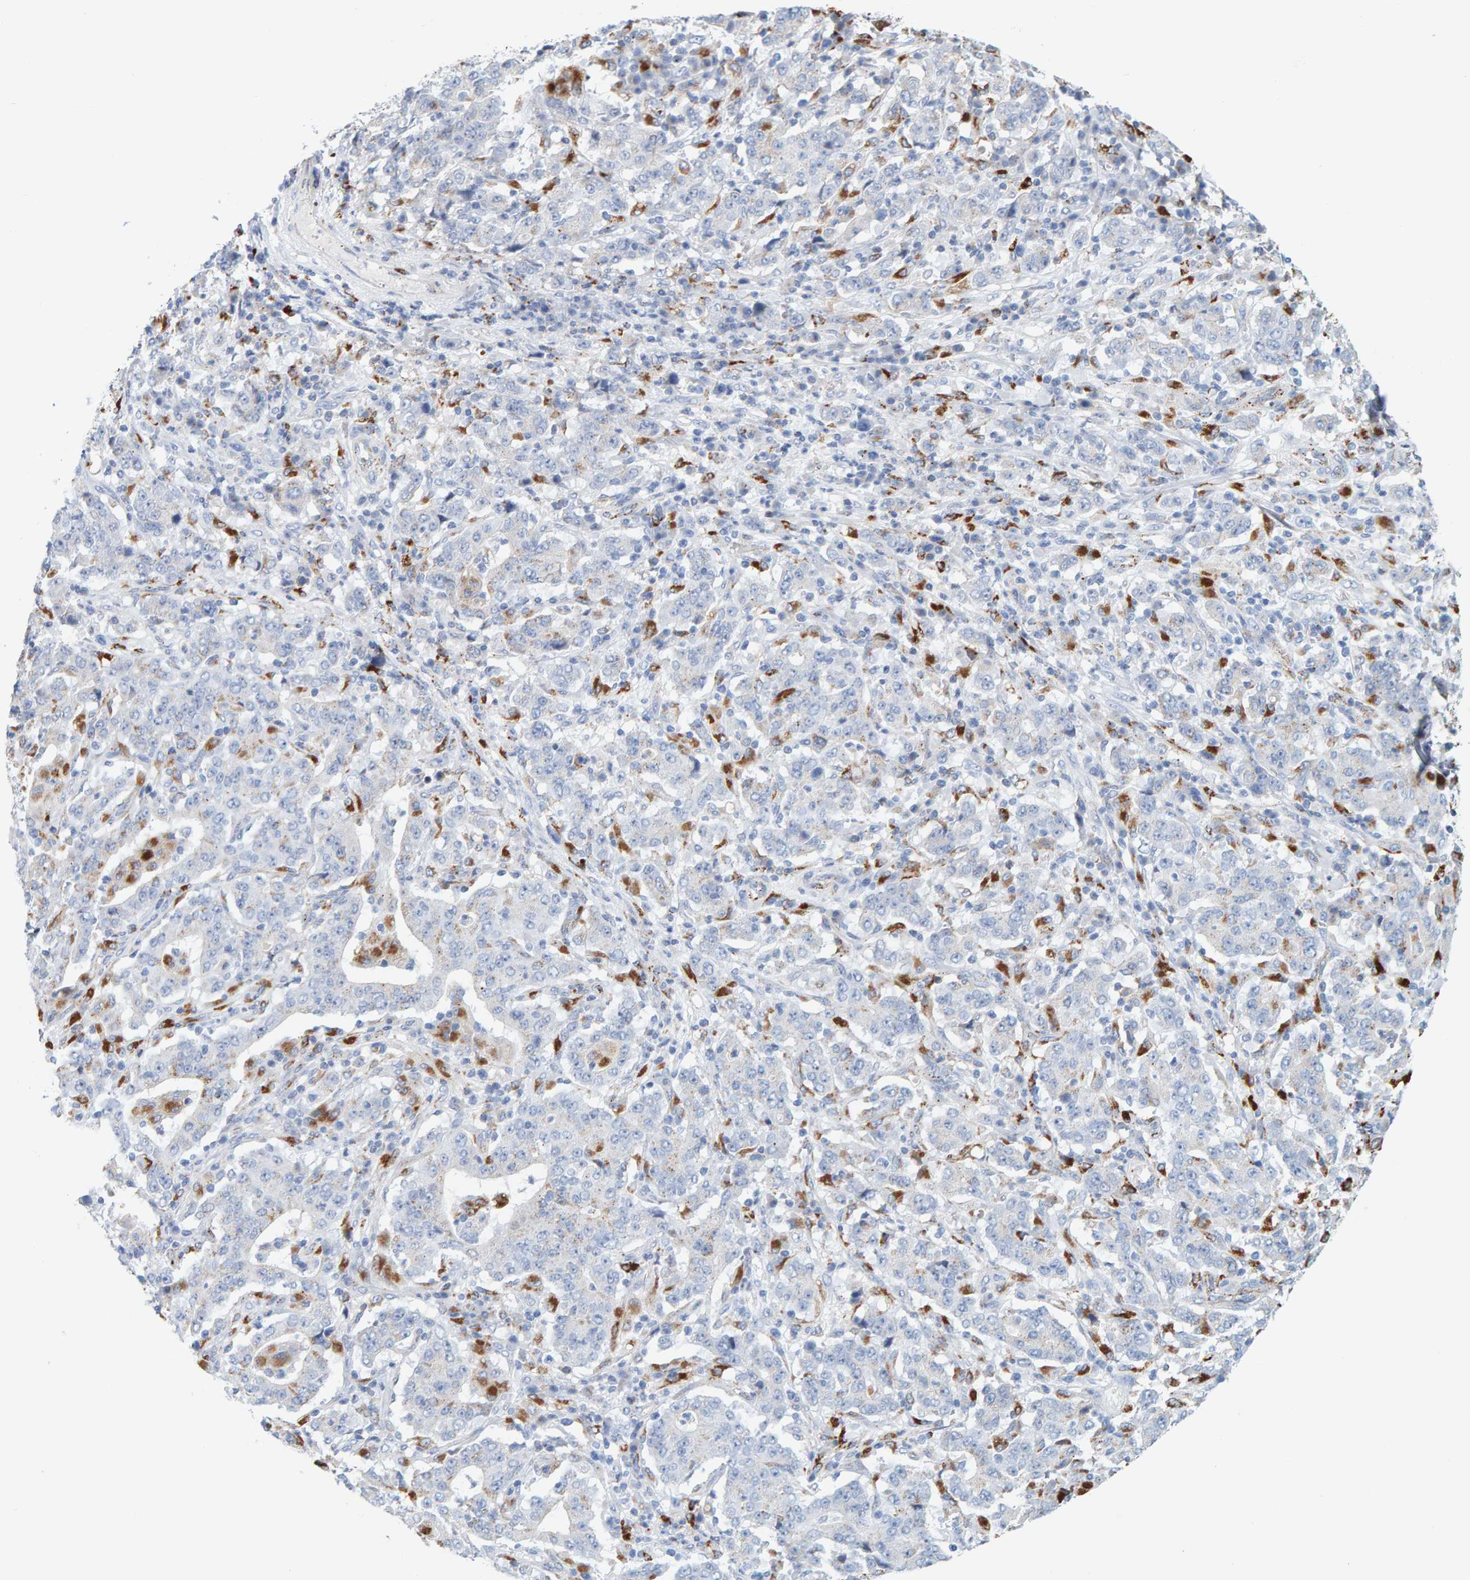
{"staining": {"intensity": "negative", "quantity": "none", "location": "none"}, "tissue": "stomach cancer", "cell_type": "Tumor cells", "image_type": "cancer", "snomed": [{"axis": "morphology", "description": "Normal tissue, NOS"}, {"axis": "morphology", "description": "Adenocarcinoma, NOS"}, {"axis": "topography", "description": "Stomach, upper"}, {"axis": "topography", "description": "Stomach"}], "caption": "IHC histopathology image of neoplastic tissue: human stomach cancer stained with DAB reveals no significant protein expression in tumor cells.", "gene": "BIN3", "patient": {"sex": "male", "age": 59}}